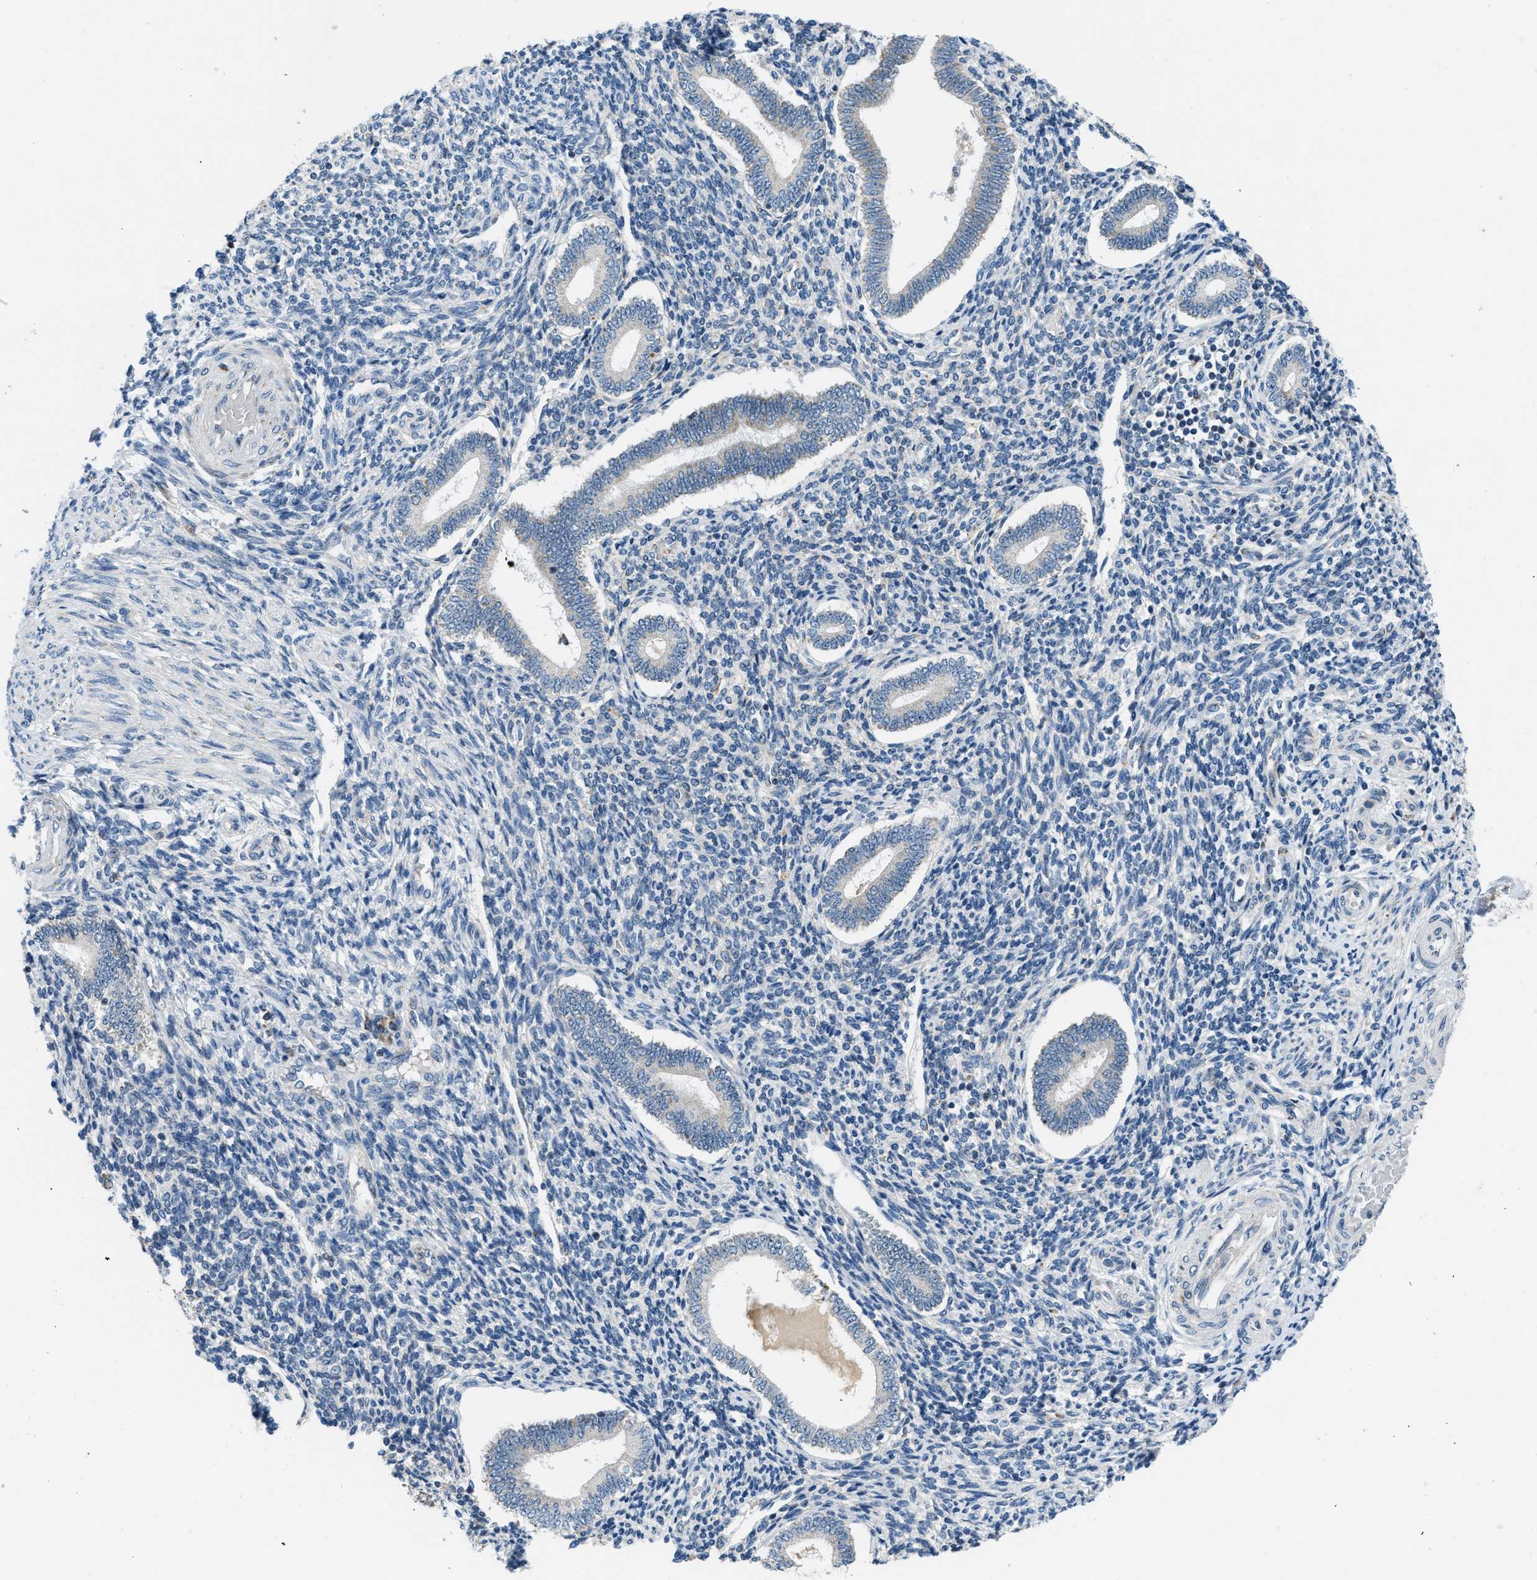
{"staining": {"intensity": "moderate", "quantity": "<25%", "location": "cytoplasmic/membranous"}, "tissue": "endometrium", "cell_type": "Cells in endometrial stroma", "image_type": "normal", "snomed": [{"axis": "morphology", "description": "Normal tissue, NOS"}, {"axis": "topography", "description": "Endometrium"}], "caption": "Immunohistochemical staining of normal human endometrium shows <25% levels of moderate cytoplasmic/membranous protein staining in about <25% of cells in endometrial stroma.", "gene": "ACADVL", "patient": {"sex": "female", "age": 42}}